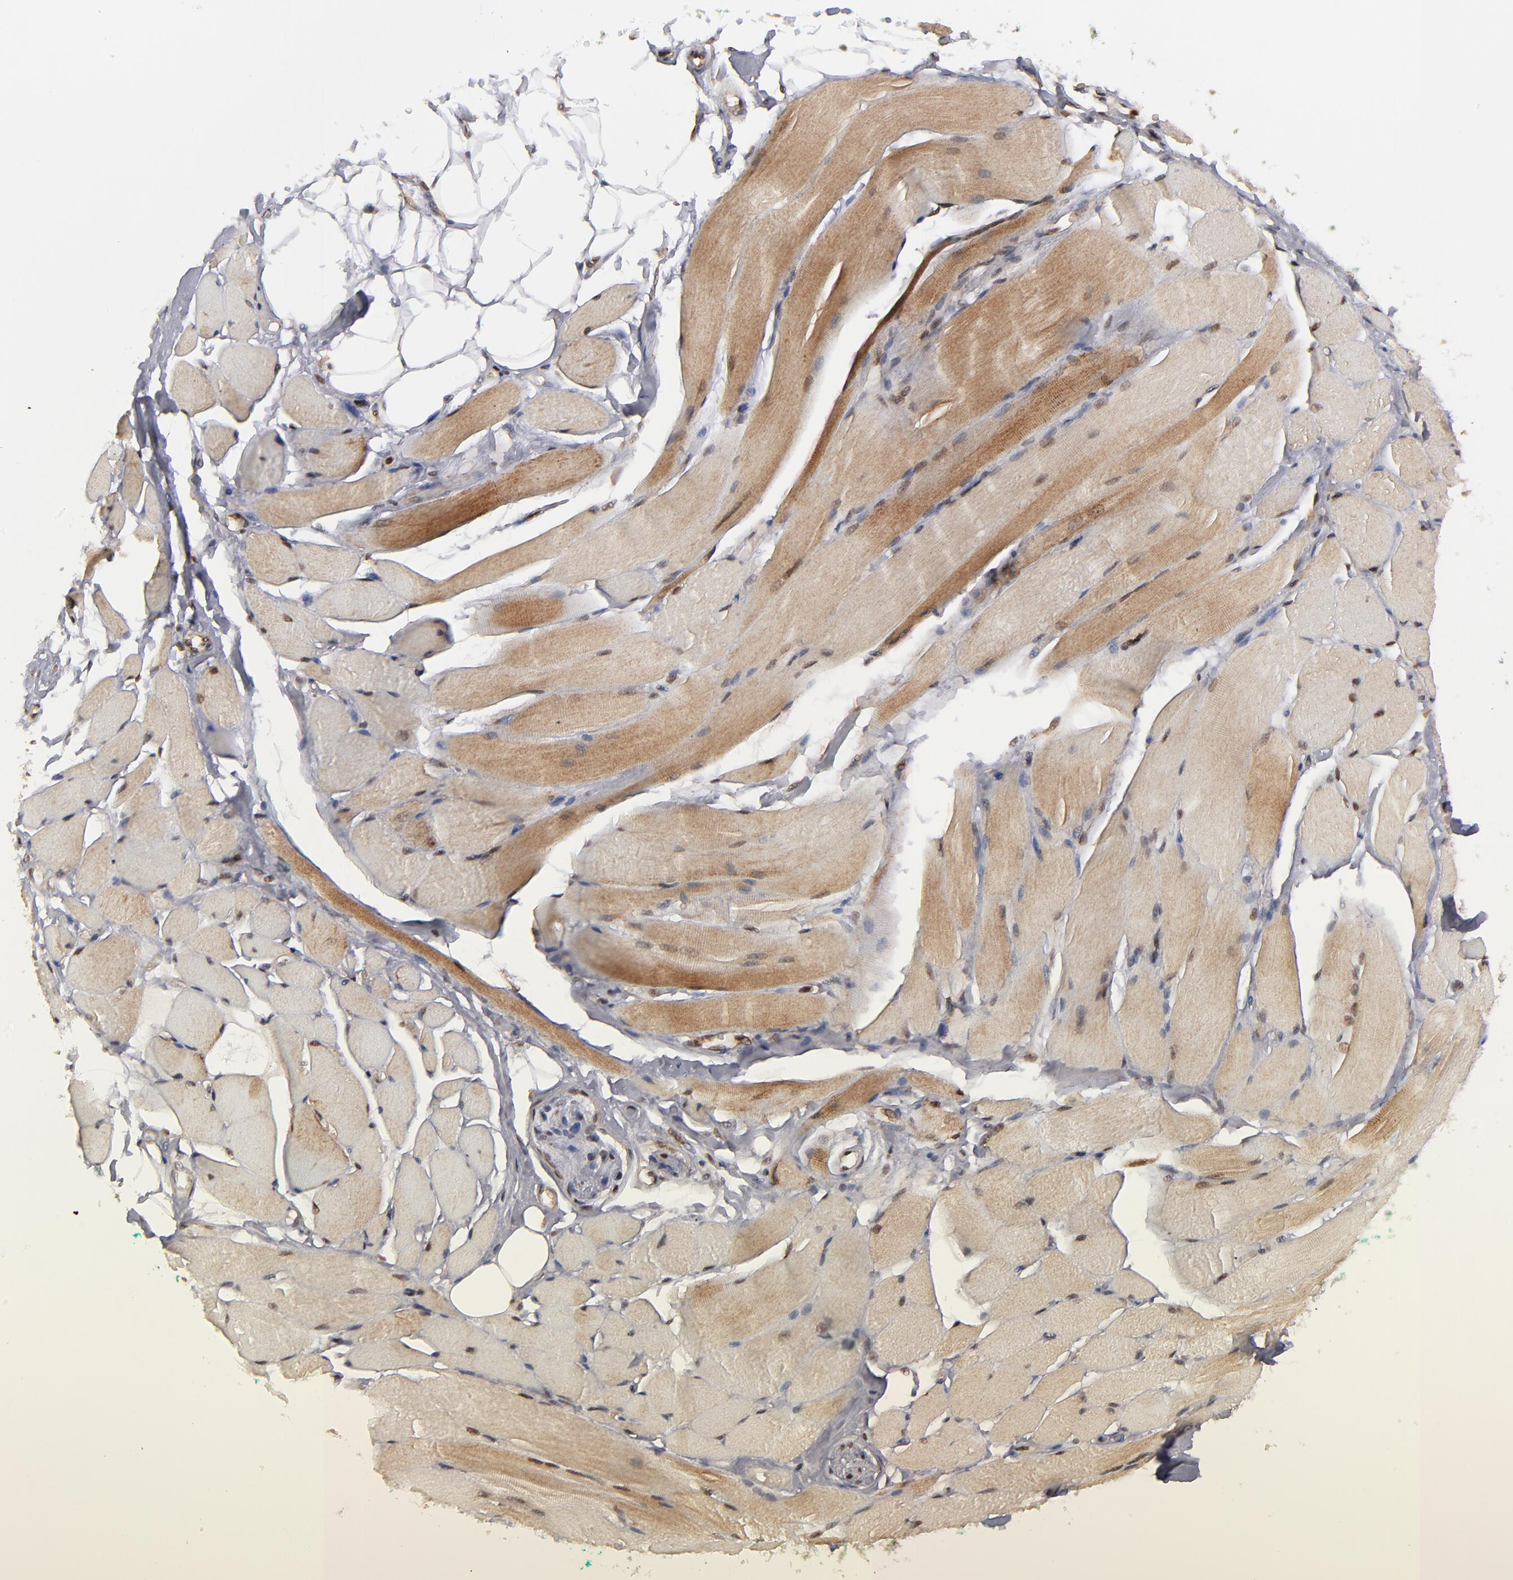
{"staining": {"intensity": "moderate", "quantity": ">75%", "location": "cytoplasmic/membranous,nuclear"}, "tissue": "skeletal muscle", "cell_type": "Myocytes", "image_type": "normal", "snomed": [{"axis": "morphology", "description": "Normal tissue, NOS"}, {"axis": "topography", "description": "Skeletal muscle"}, {"axis": "topography", "description": "Peripheral nerve tissue"}], "caption": "Protein staining of benign skeletal muscle demonstrates moderate cytoplasmic/membranous,nuclear positivity in about >75% of myocytes. The staining was performed using DAB (3,3'-diaminobenzidine) to visualize the protein expression in brown, while the nuclei were stained in blue with hematoxylin (Magnification: 20x).", "gene": "RGS6", "patient": {"sex": "female", "age": 84}}